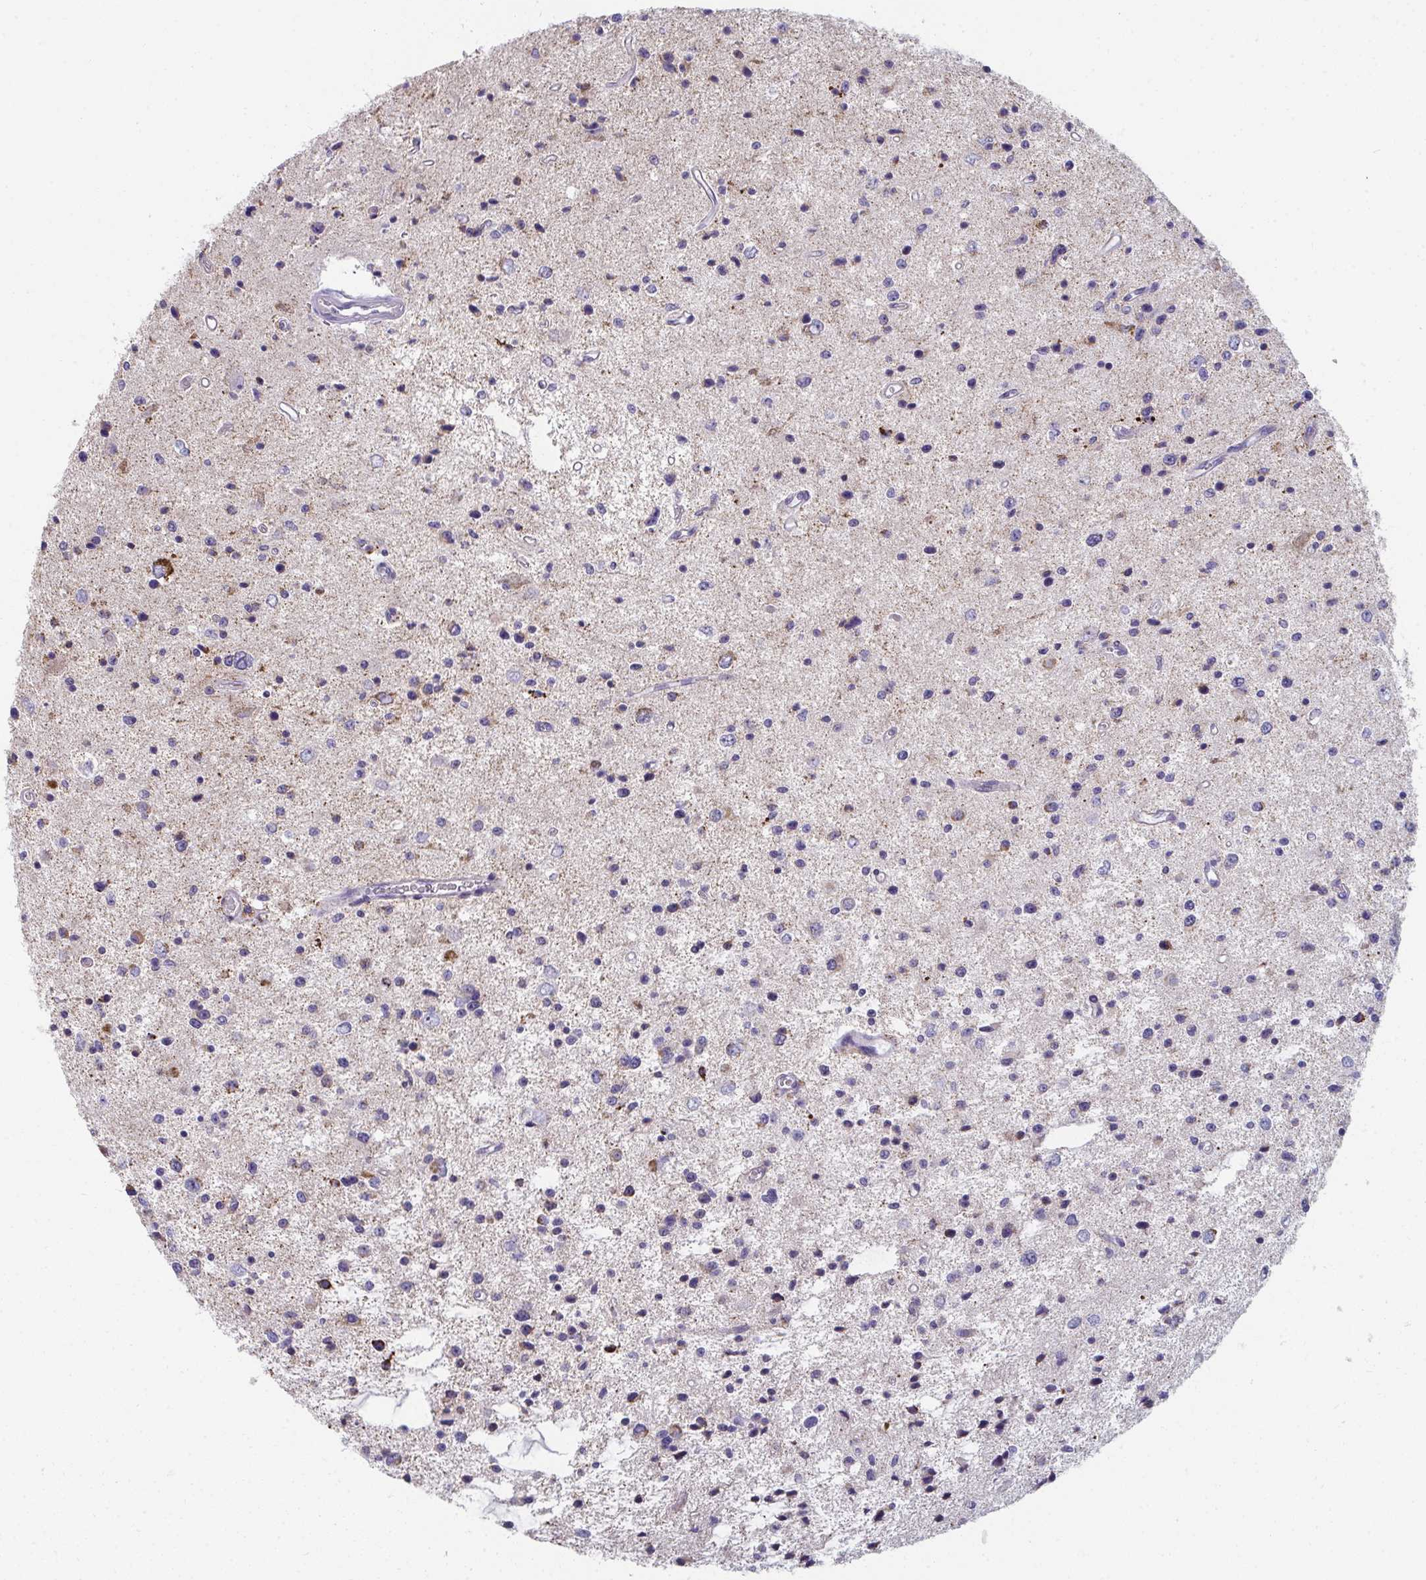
{"staining": {"intensity": "moderate", "quantity": "<25%", "location": "cytoplasmic/membranous"}, "tissue": "glioma", "cell_type": "Tumor cells", "image_type": "cancer", "snomed": [{"axis": "morphology", "description": "Glioma, malignant, Low grade"}, {"axis": "topography", "description": "Brain"}], "caption": "Immunohistochemistry (IHC) (DAB) staining of human glioma demonstrates moderate cytoplasmic/membranous protein staining in approximately <25% of tumor cells. Using DAB (brown) and hematoxylin (blue) stains, captured at high magnification using brightfield microscopy.", "gene": "EIF1AD", "patient": {"sex": "male", "age": 43}}